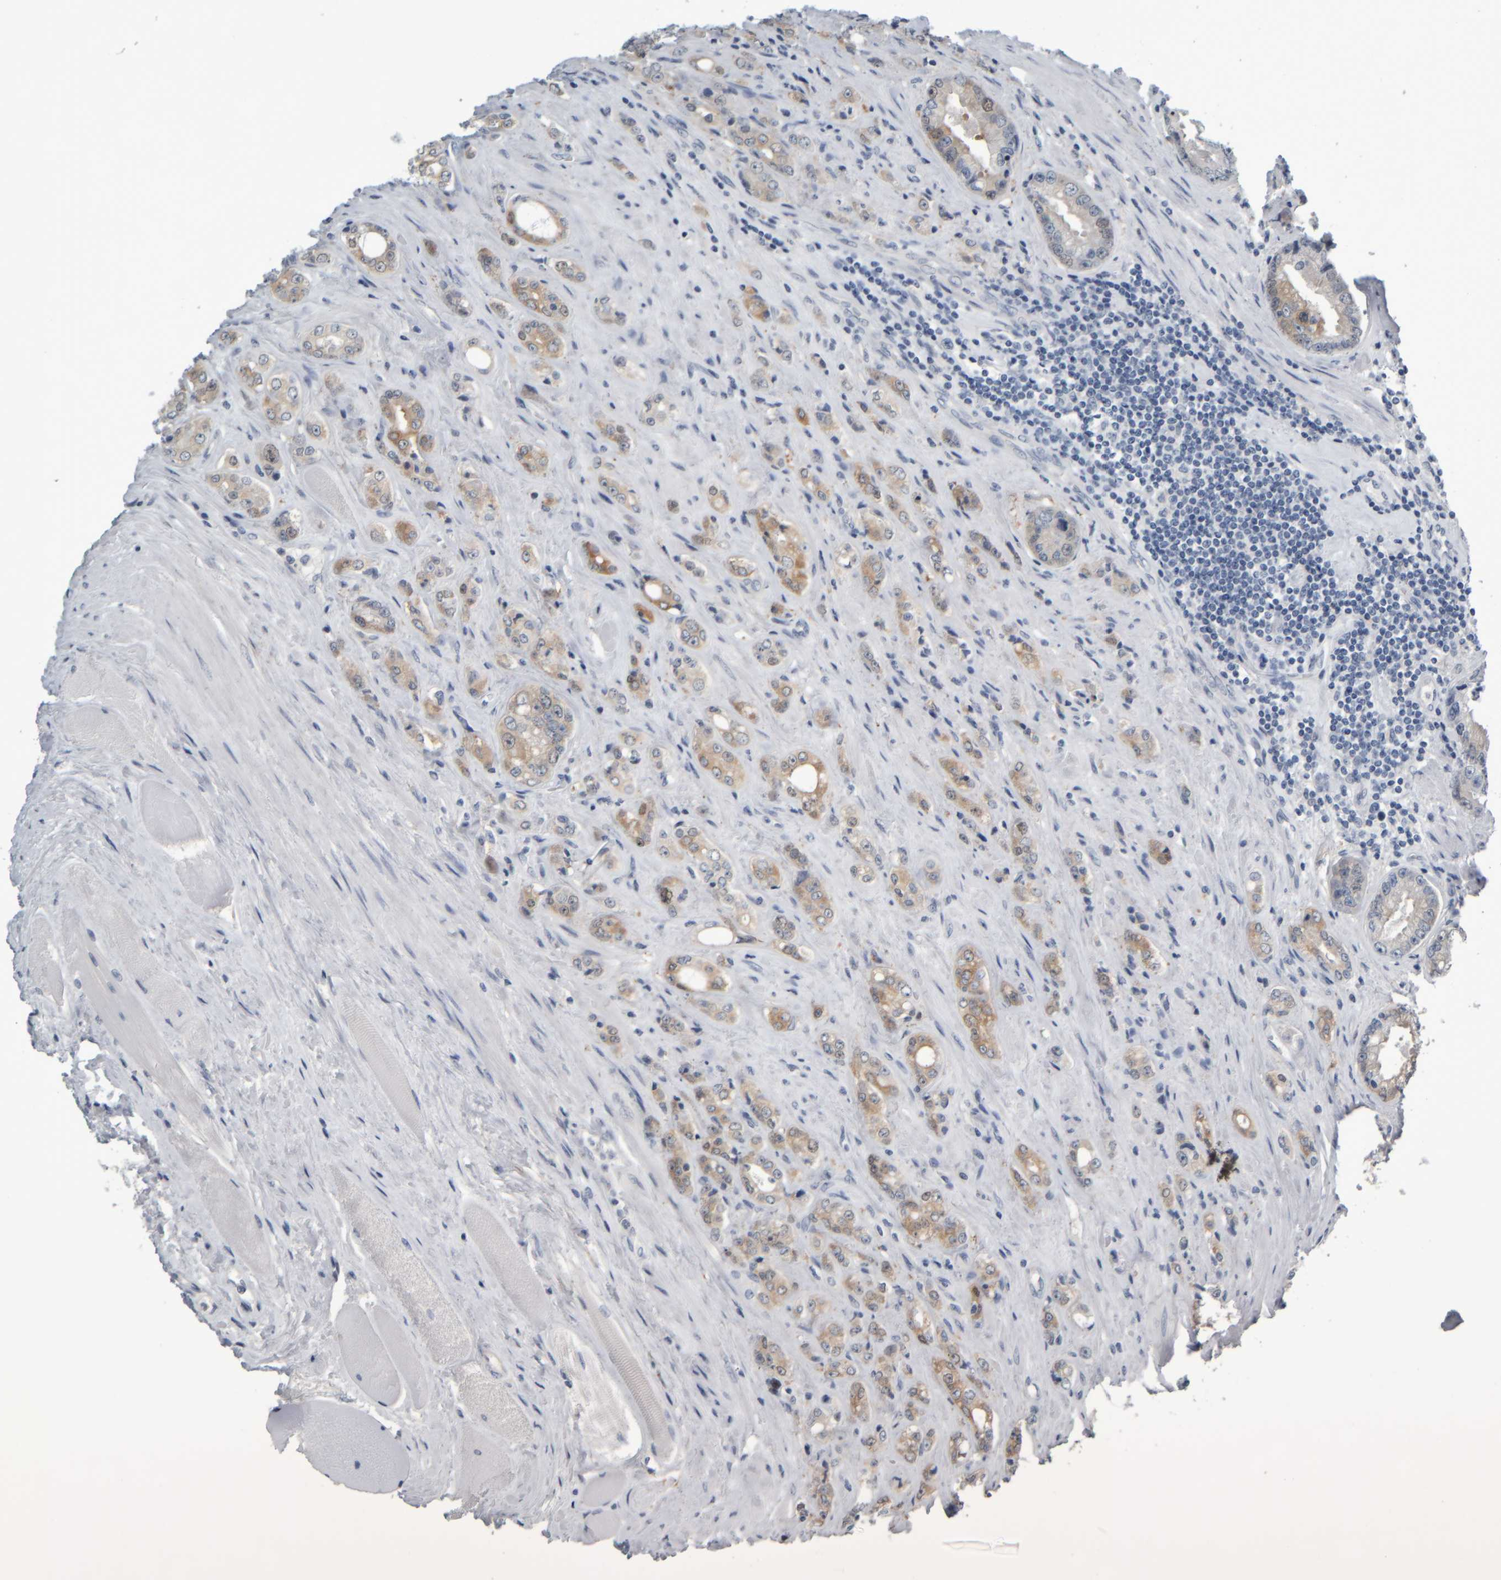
{"staining": {"intensity": "weak", "quantity": "25%-75%", "location": "cytoplasmic/membranous"}, "tissue": "prostate cancer", "cell_type": "Tumor cells", "image_type": "cancer", "snomed": [{"axis": "morphology", "description": "Adenocarcinoma, High grade"}, {"axis": "topography", "description": "Prostate"}], "caption": "Prostate high-grade adenocarcinoma tissue demonstrates weak cytoplasmic/membranous positivity in approximately 25%-75% of tumor cells (IHC, brightfield microscopy, high magnification).", "gene": "COL14A1", "patient": {"sex": "male", "age": 61}}